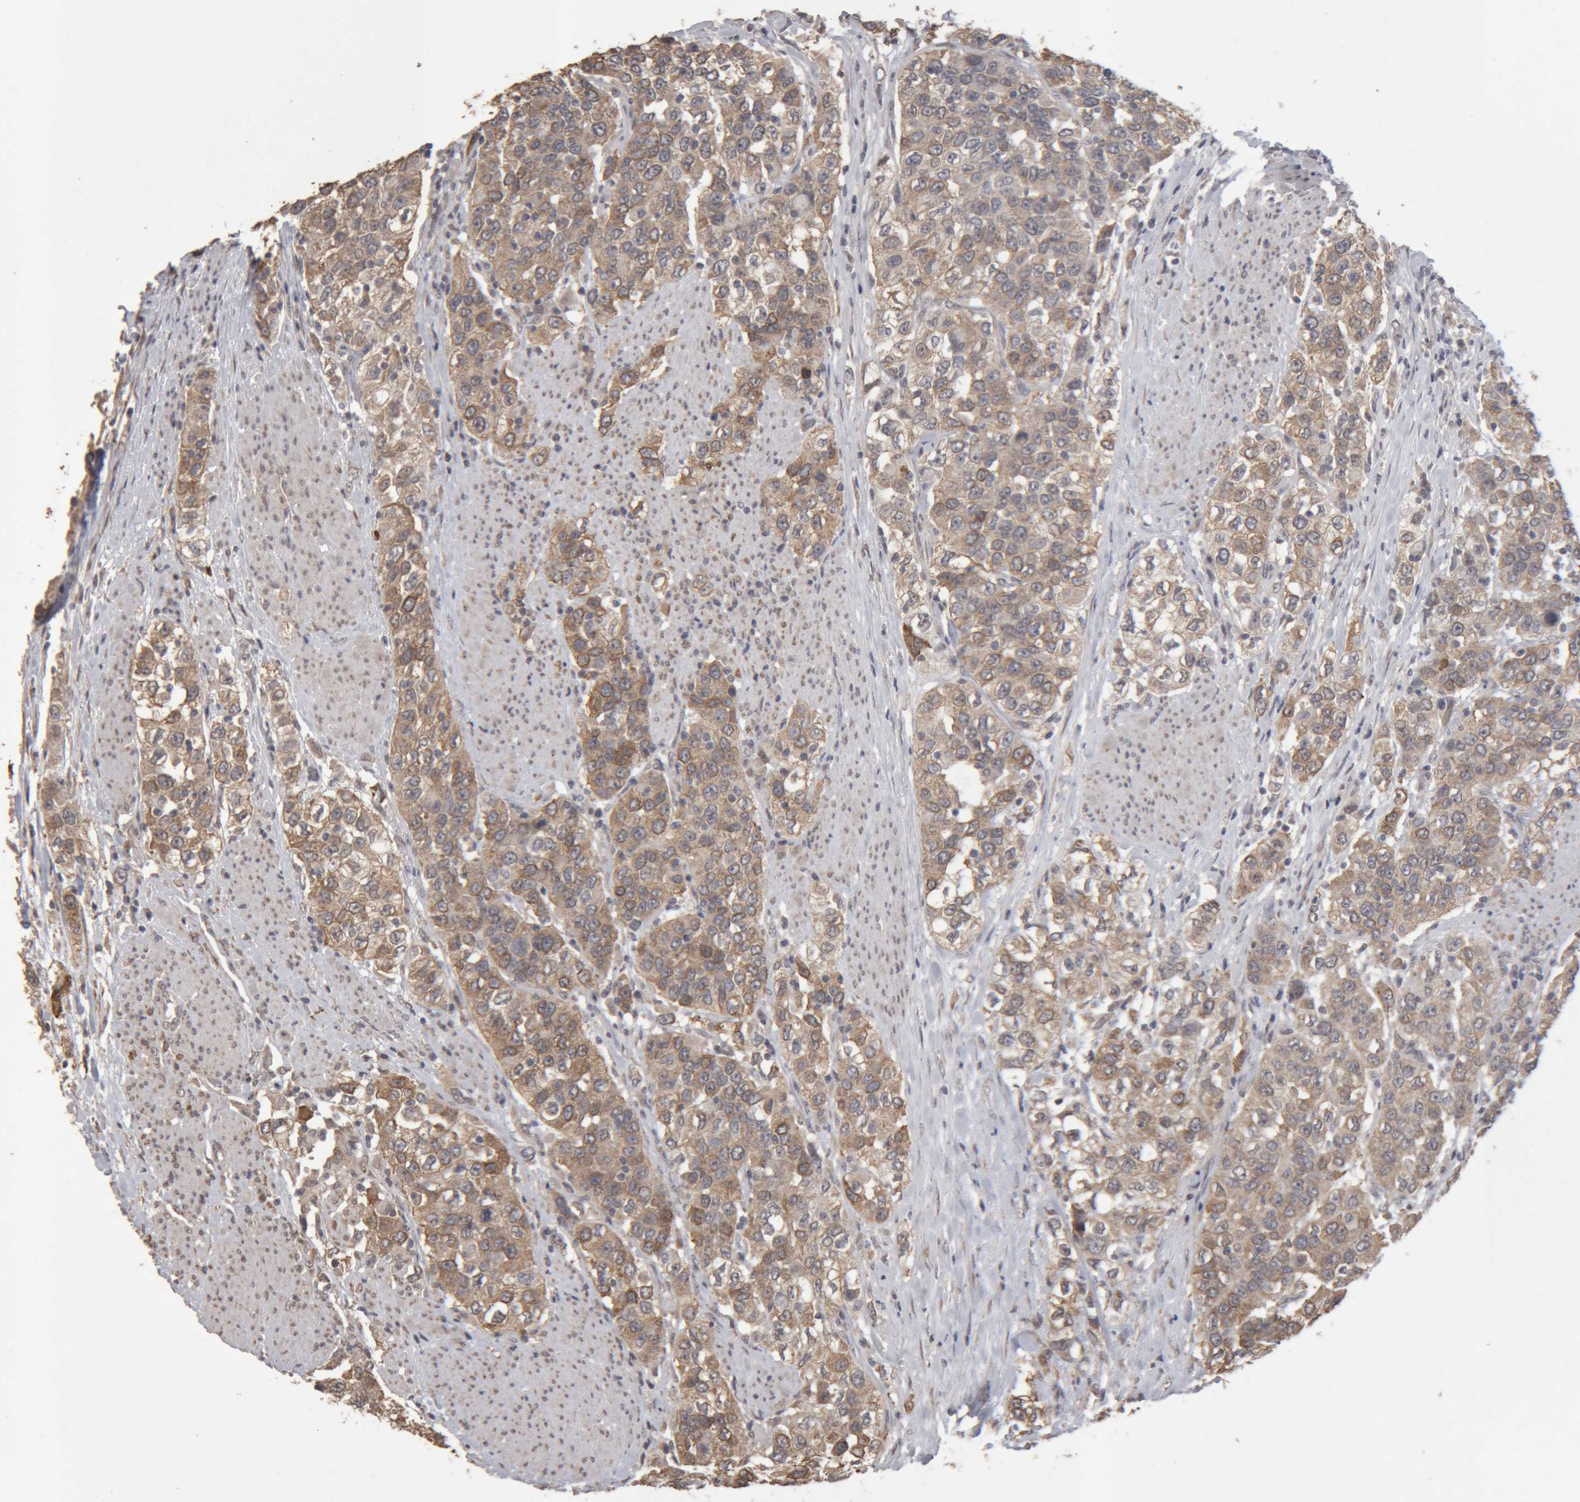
{"staining": {"intensity": "weak", "quantity": ">75%", "location": "cytoplasmic/membranous"}, "tissue": "urothelial cancer", "cell_type": "Tumor cells", "image_type": "cancer", "snomed": [{"axis": "morphology", "description": "Urothelial carcinoma, High grade"}, {"axis": "topography", "description": "Urinary bladder"}], "caption": "A high-resolution micrograph shows IHC staining of high-grade urothelial carcinoma, which exhibits weak cytoplasmic/membranous positivity in about >75% of tumor cells.", "gene": "MEP1A", "patient": {"sex": "female", "age": 80}}